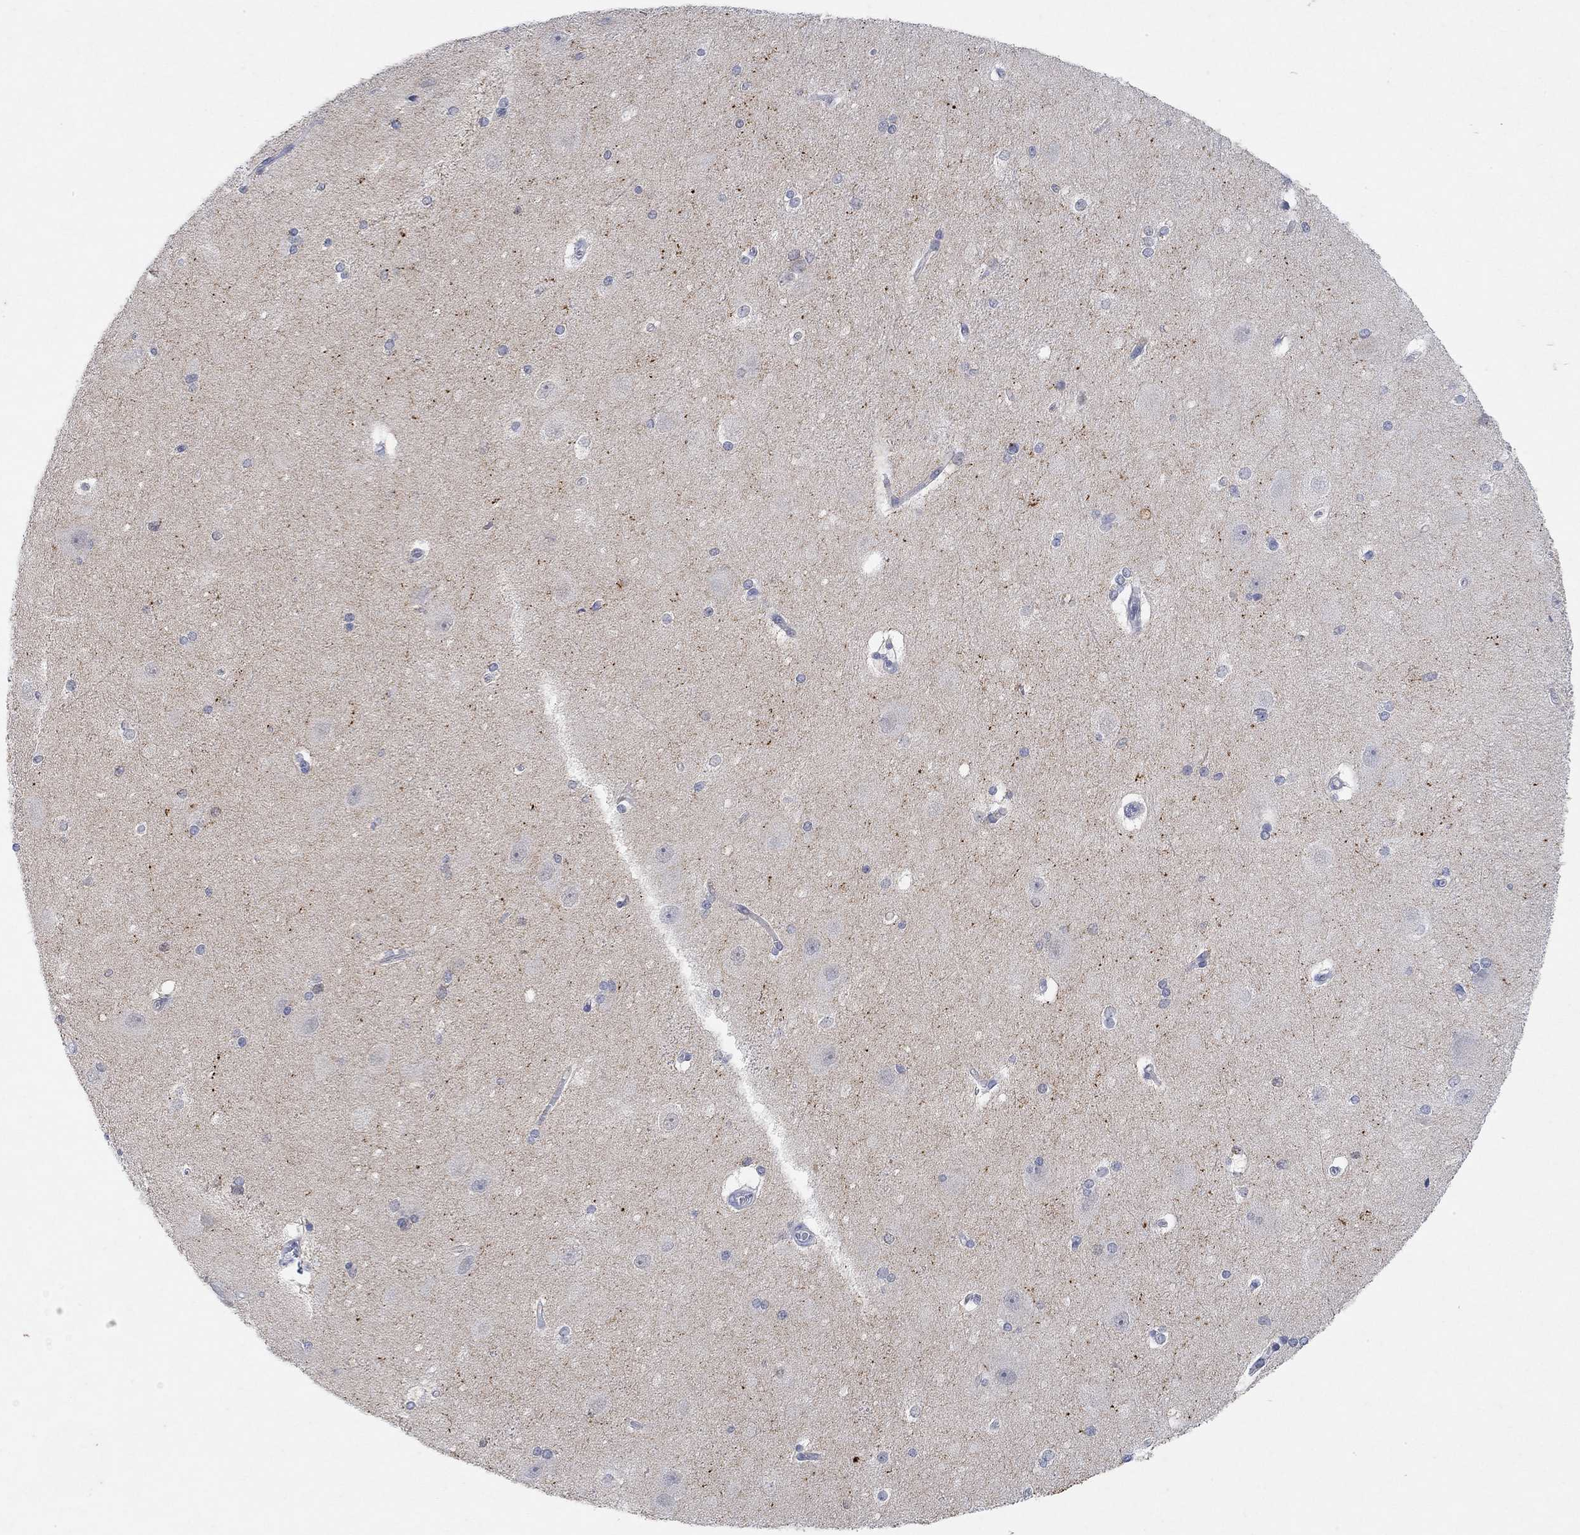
{"staining": {"intensity": "negative", "quantity": "none", "location": "none"}, "tissue": "hippocampus", "cell_type": "Glial cells", "image_type": "normal", "snomed": [{"axis": "morphology", "description": "Normal tissue, NOS"}, {"axis": "topography", "description": "Cerebral cortex"}, {"axis": "topography", "description": "Hippocampus"}], "caption": "IHC of normal hippocampus demonstrates no expression in glial cells. (Stains: DAB (3,3'-diaminobenzidine) immunohistochemistry (IHC) with hematoxylin counter stain, Microscopy: brightfield microscopy at high magnification).", "gene": "VAT1L", "patient": {"sex": "female", "age": 19}}